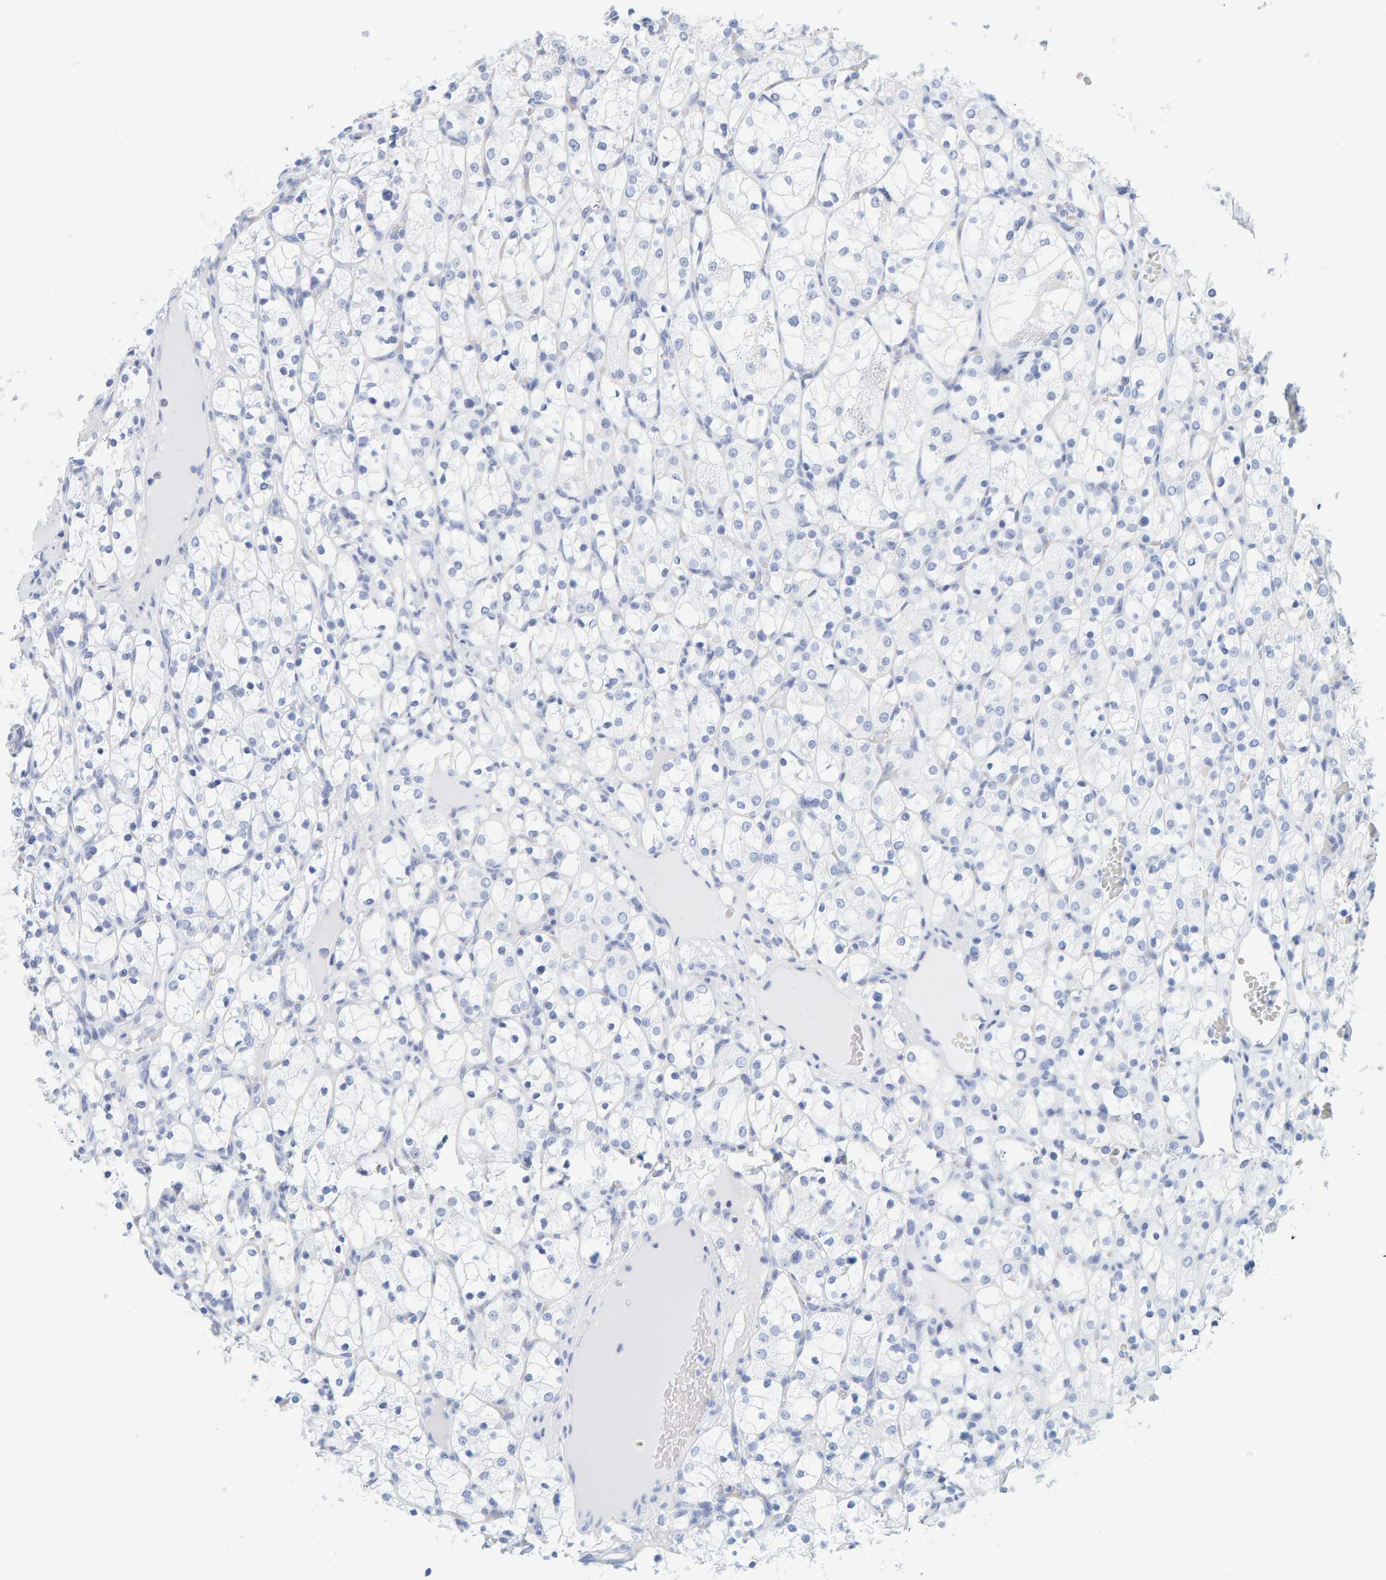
{"staining": {"intensity": "negative", "quantity": "none", "location": "none"}, "tissue": "renal cancer", "cell_type": "Tumor cells", "image_type": "cancer", "snomed": [{"axis": "morphology", "description": "Adenocarcinoma, NOS"}, {"axis": "topography", "description": "Kidney"}], "caption": "DAB (3,3'-diaminobenzidine) immunohistochemical staining of human renal cancer (adenocarcinoma) exhibits no significant staining in tumor cells.", "gene": "SFTPC", "patient": {"sex": "female", "age": 69}}